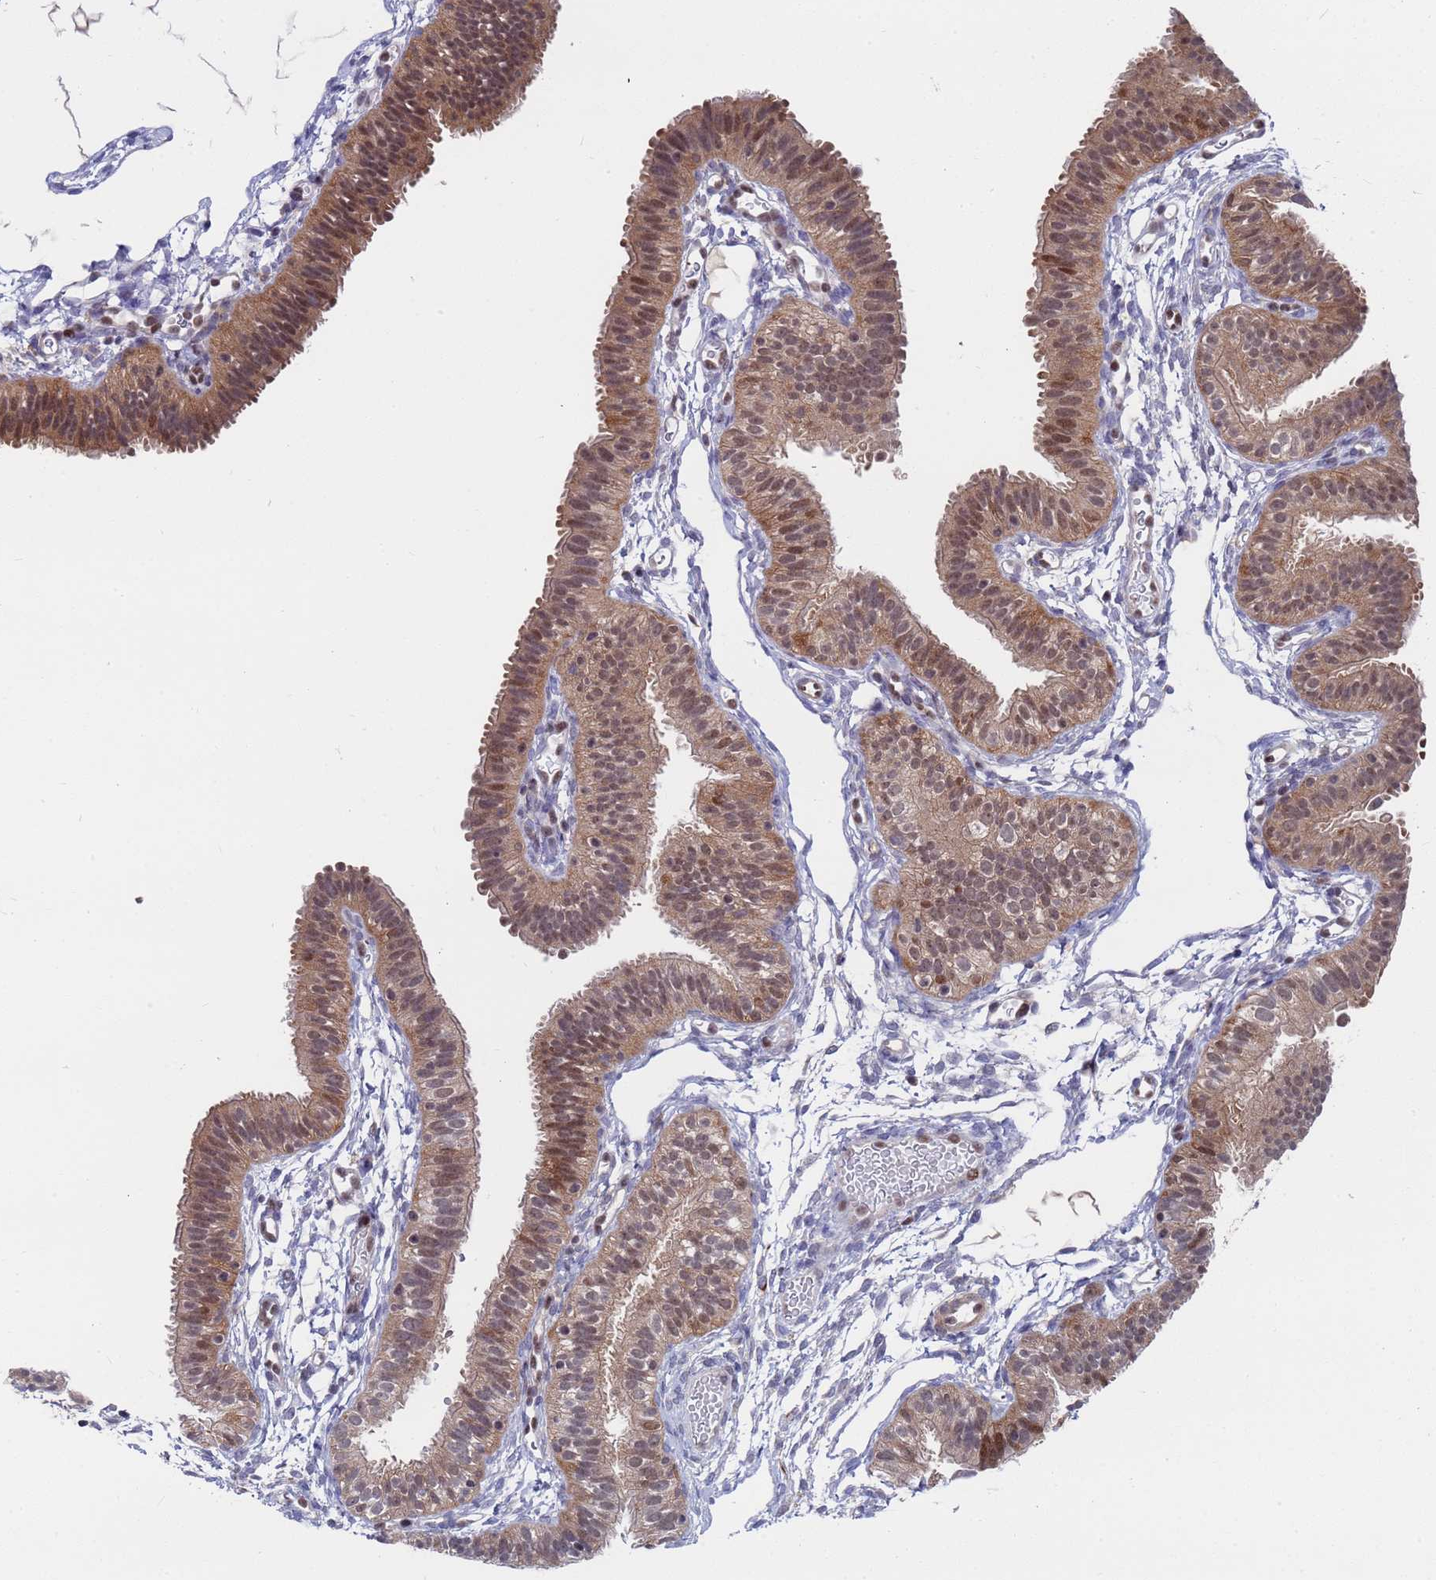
{"staining": {"intensity": "moderate", "quantity": ">75%", "location": "cytoplasmic/membranous"}, "tissue": "fallopian tube", "cell_type": "Glandular cells", "image_type": "normal", "snomed": [{"axis": "morphology", "description": "Normal tissue, NOS"}, {"axis": "topography", "description": "Fallopian tube"}], "caption": "This histopathology image displays immunohistochemistry (IHC) staining of benign fallopian tube, with medium moderate cytoplasmic/membranous positivity in approximately >75% of glandular cells.", "gene": "TMBIM6", "patient": {"sex": "female", "age": 35}}